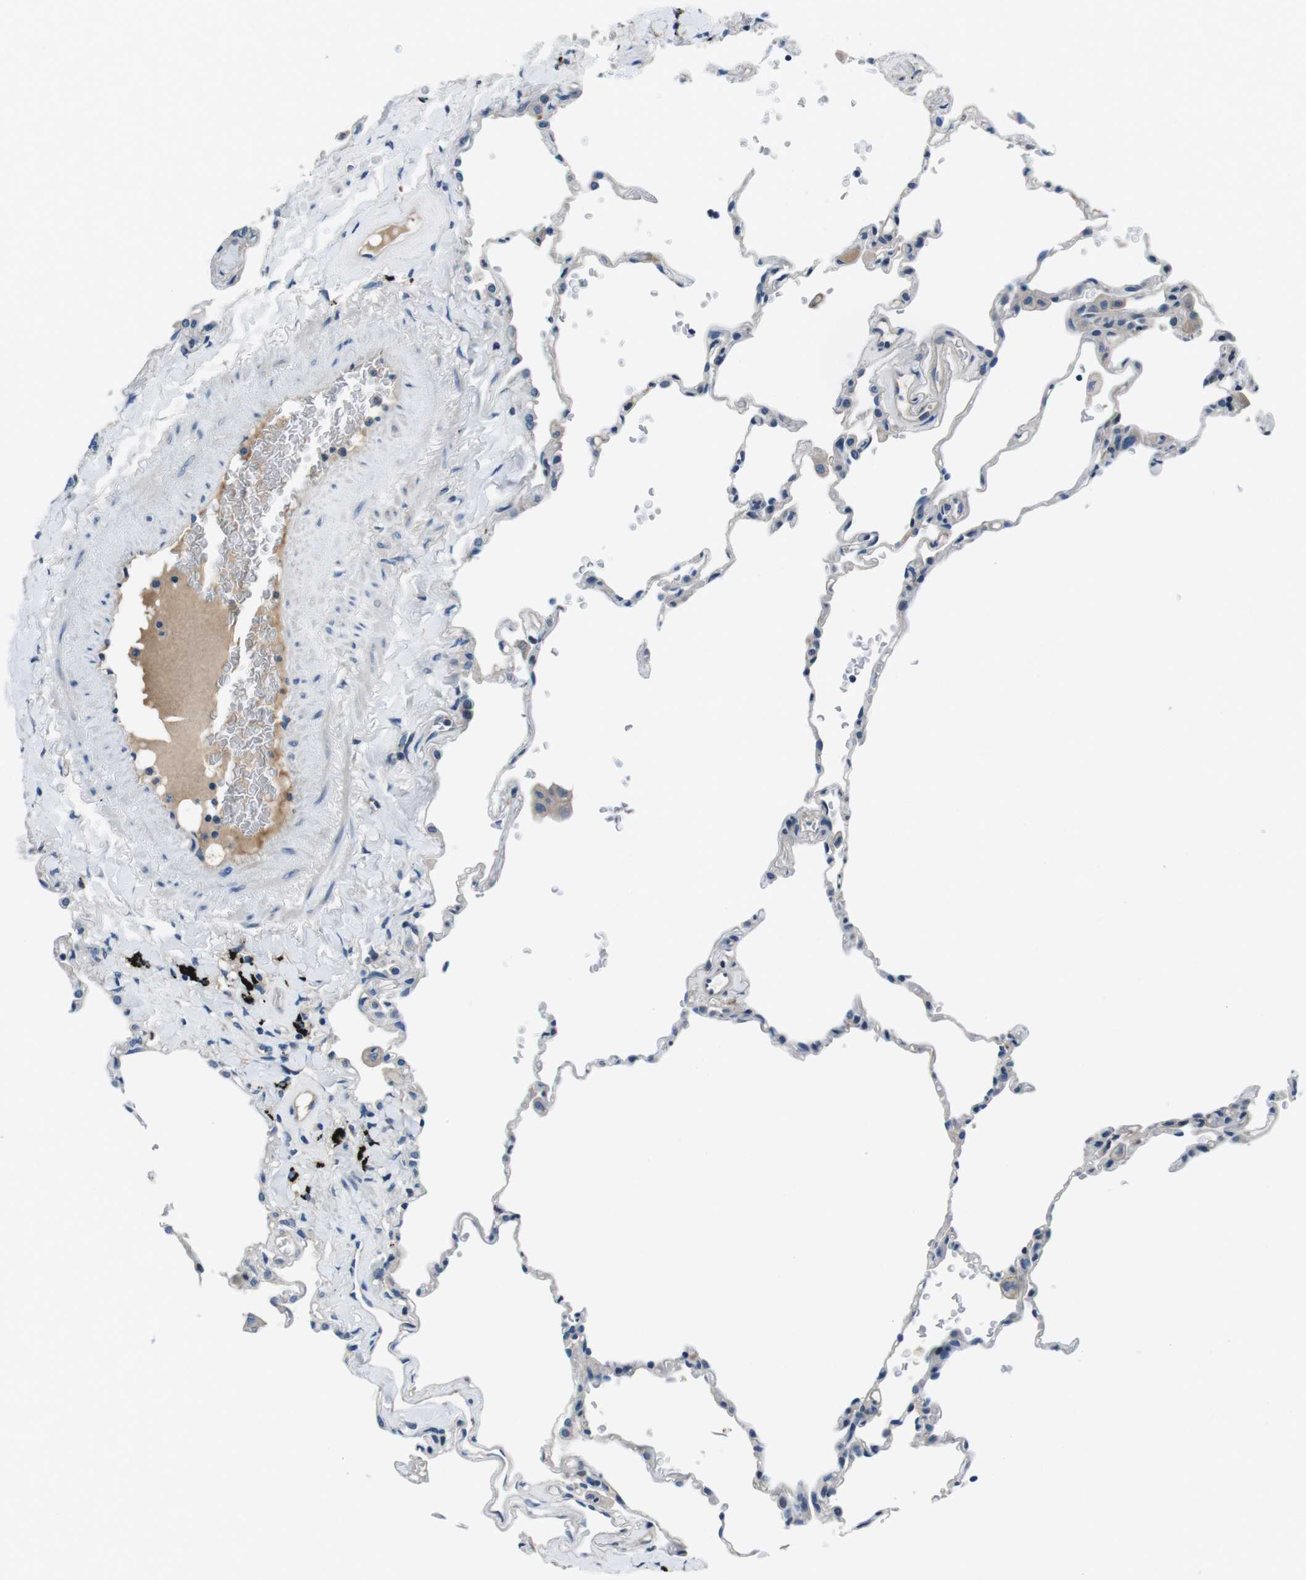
{"staining": {"intensity": "negative", "quantity": "none", "location": "none"}, "tissue": "lung", "cell_type": "Alveolar cells", "image_type": "normal", "snomed": [{"axis": "morphology", "description": "Normal tissue, NOS"}, {"axis": "topography", "description": "Lung"}], "caption": "Immunohistochemistry histopathology image of benign lung: lung stained with DAB demonstrates no significant protein expression in alveolar cells.", "gene": "KCNJ5", "patient": {"sex": "male", "age": 59}}